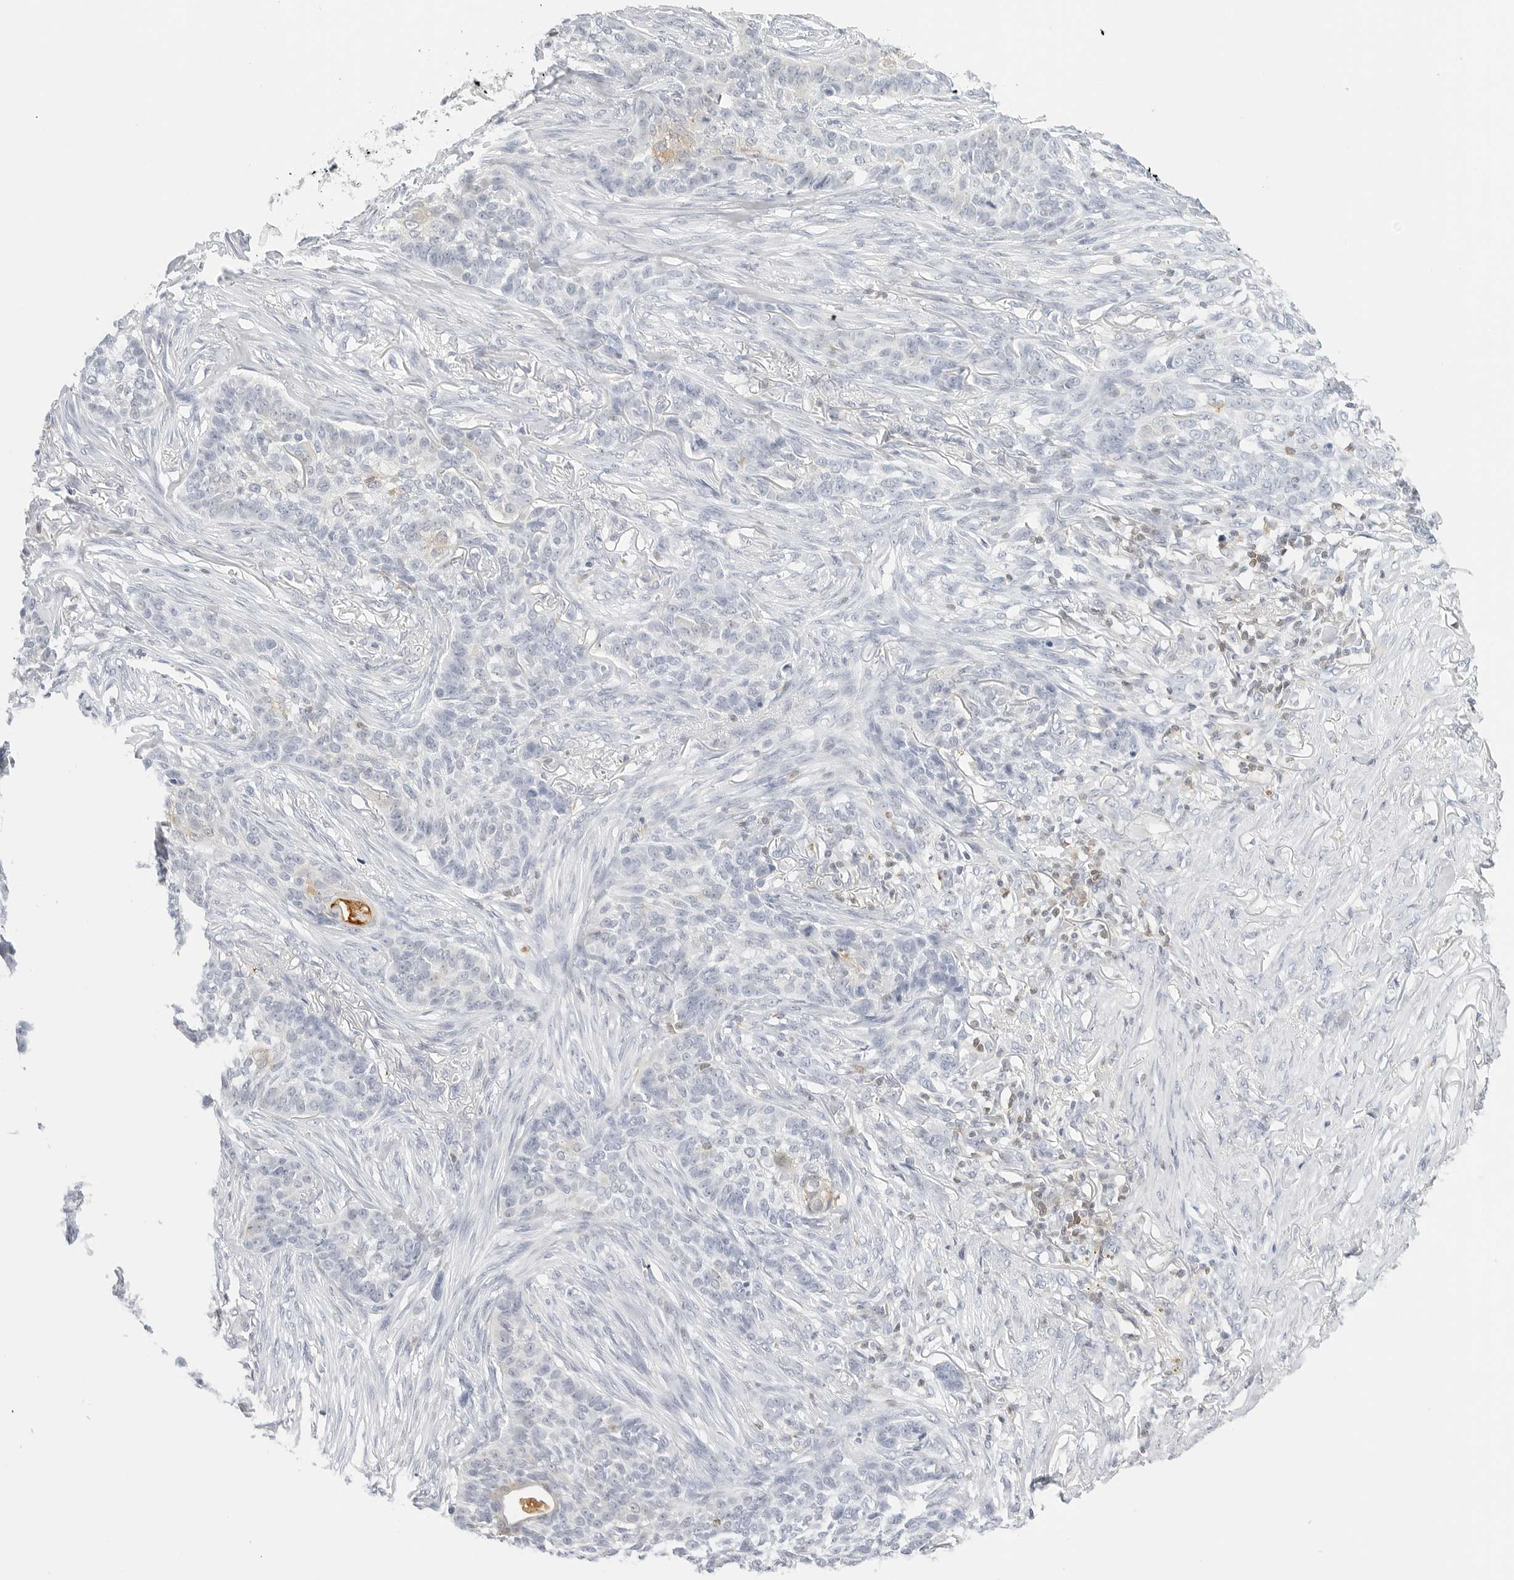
{"staining": {"intensity": "negative", "quantity": "none", "location": "none"}, "tissue": "skin cancer", "cell_type": "Tumor cells", "image_type": "cancer", "snomed": [{"axis": "morphology", "description": "Basal cell carcinoma"}, {"axis": "topography", "description": "Skin"}], "caption": "Histopathology image shows no significant protein positivity in tumor cells of basal cell carcinoma (skin).", "gene": "SLC9A3R1", "patient": {"sex": "male", "age": 85}}